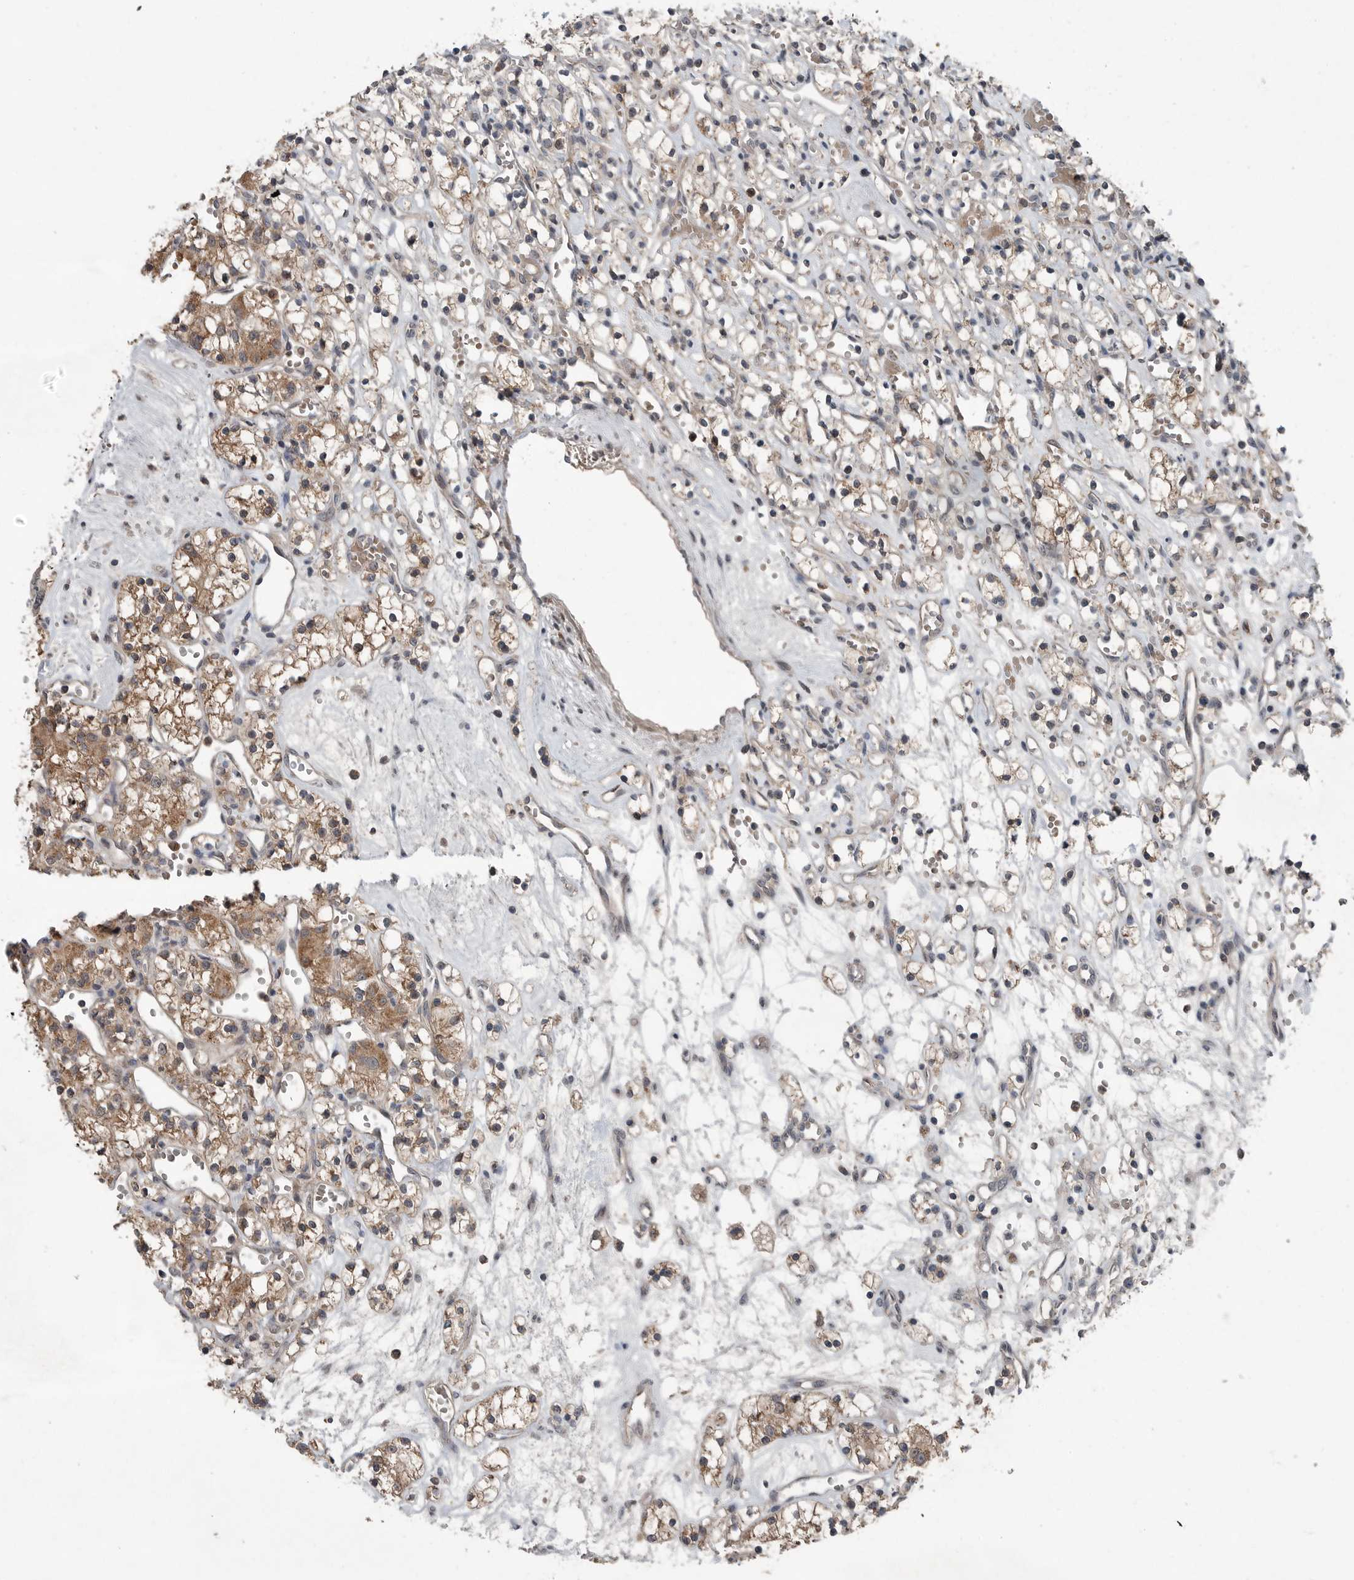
{"staining": {"intensity": "moderate", "quantity": "25%-75%", "location": "cytoplasmic/membranous"}, "tissue": "renal cancer", "cell_type": "Tumor cells", "image_type": "cancer", "snomed": [{"axis": "morphology", "description": "Adenocarcinoma, NOS"}, {"axis": "topography", "description": "Kidney"}], "caption": "Renal adenocarcinoma was stained to show a protein in brown. There is medium levels of moderate cytoplasmic/membranous expression in about 25%-75% of tumor cells. Using DAB (3,3'-diaminobenzidine) (brown) and hematoxylin (blue) stains, captured at high magnification using brightfield microscopy.", "gene": "SCP2", "patient": {"sex": "female", "age": 59}}